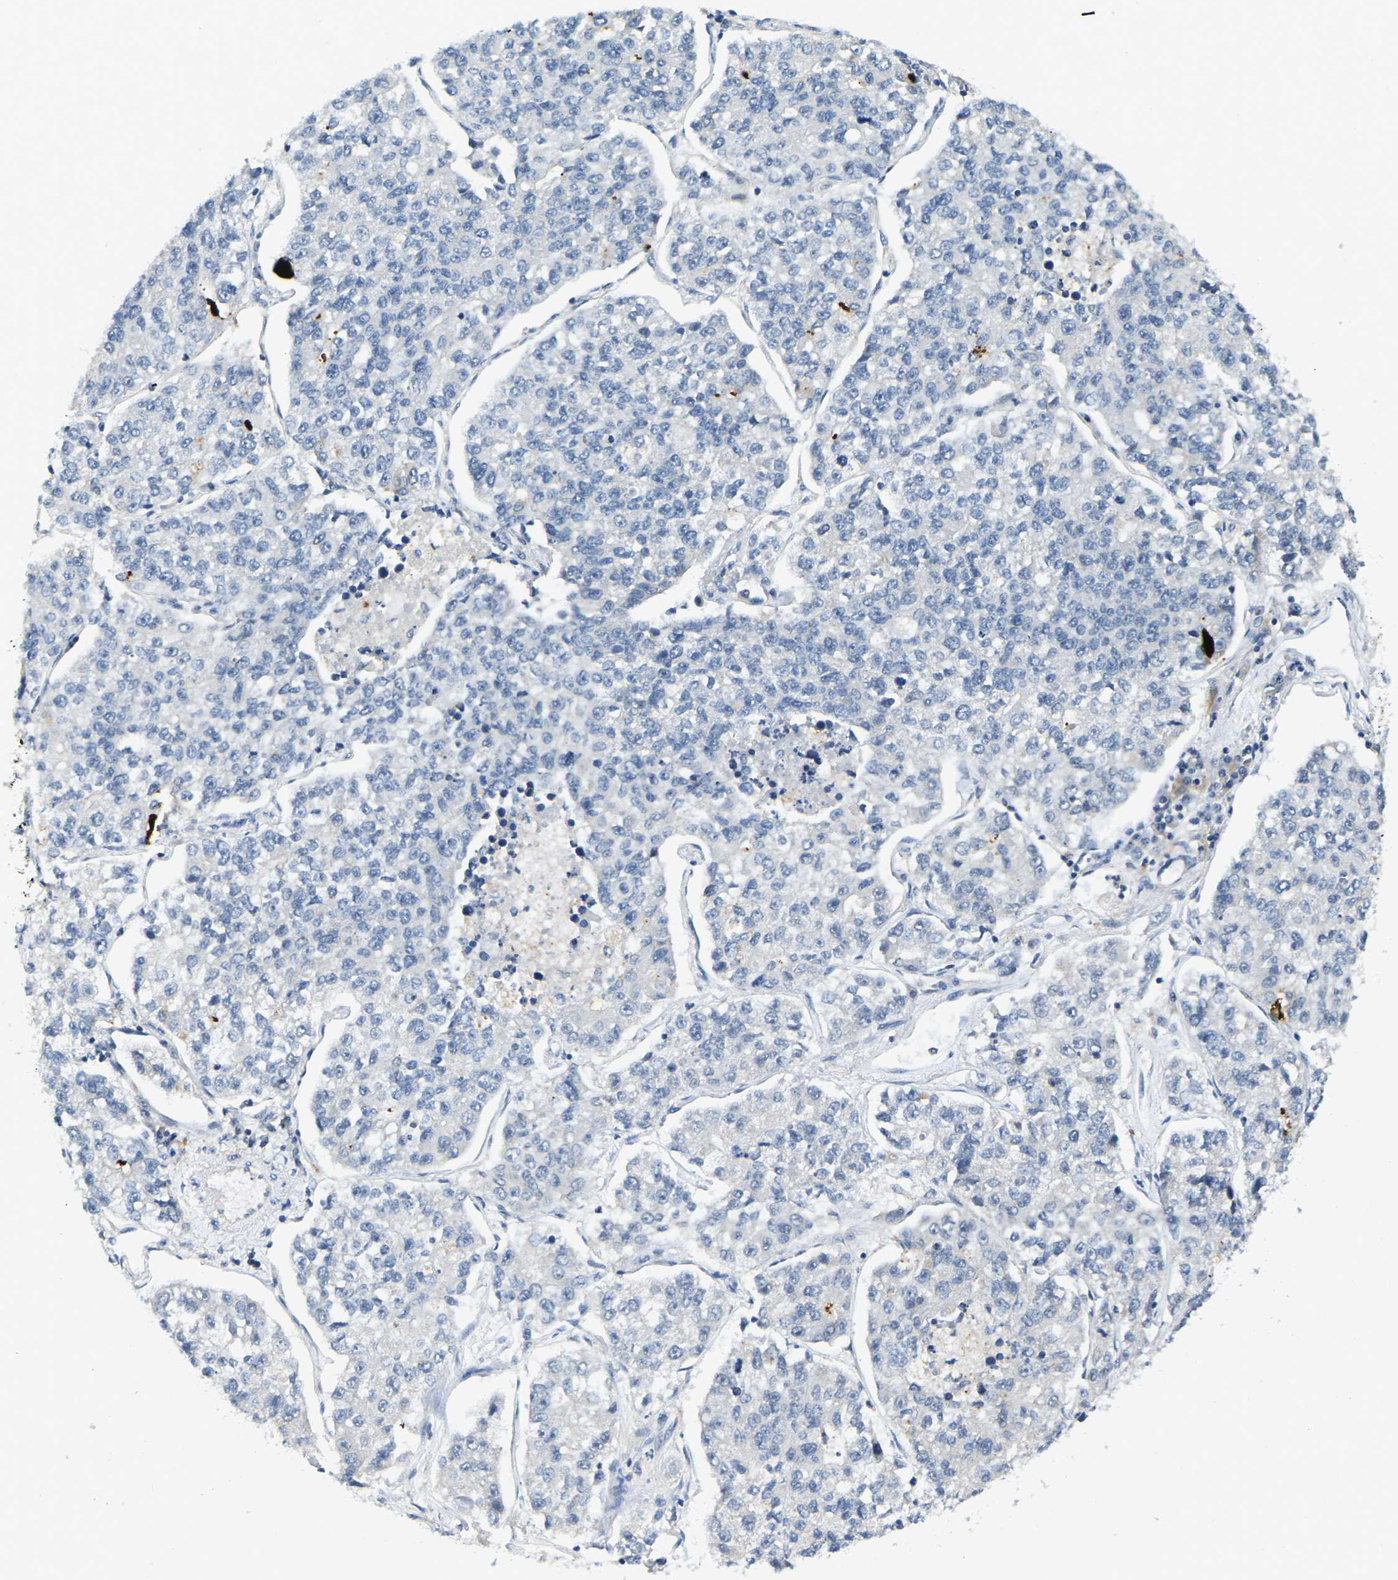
{"staining": {"intensity": "negative", "quantity": "none", "location": "none"}, "tissue": "lung cancer", "cell_type": "Tumor cells", "image_type": "cancer", "snomed": [{"axis": "morphology", "description": "Adenocarcinoma, NOS"}, {"axis": "topography", "description": "Lung"}], "caption": "The histopathology image exhibits no significant positivity in tumor cells of adenocarcinoma (lung).", "gene": "AHNAK", "patient": {"sex": "male", "age": 49}}